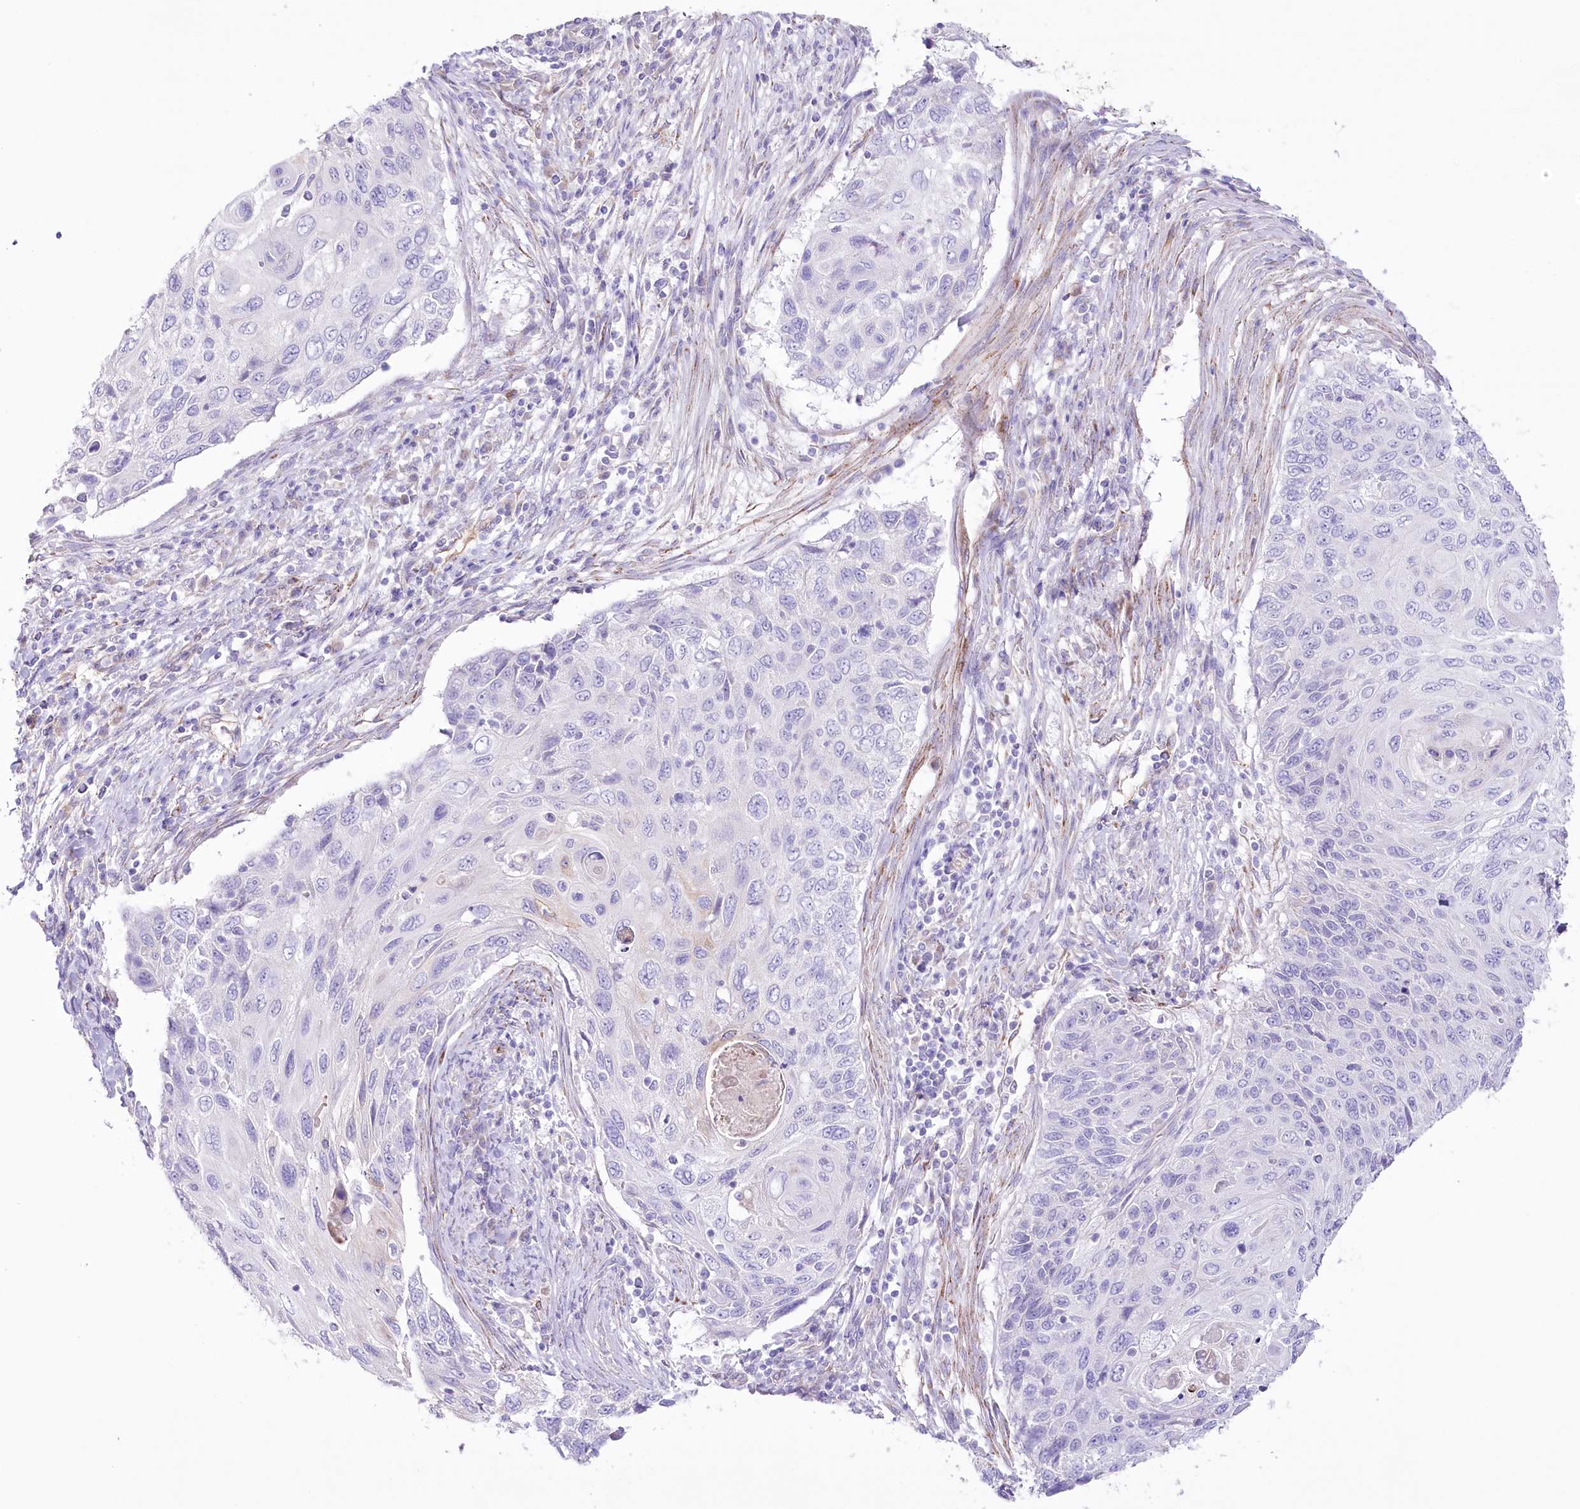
{"staining": {"intensity": "negative", "quantity": "none", "location": "none"}, "tissue": "cervical cancer", "cell_type": "Tumor cells", "image_type": "cancer", "snomed": [{"axis": "morphology", "description": "Squamous cell carcinoma, NOS"}, {"axis": "topography", "description": "Cervix"}], "caption": "High magnification brightfield microscopy of squamous cell carcinoma (cervical) stained with DAB (3,3'-diaminobenzidine) (brown) and counterstained with hematoxylin (blue): tumor cells show no significant expression. The staining is performed using DAB (3,3'-diaminobenzidine) brown chromogen with nuclei counter-stained in using hematoxylin.", "gene": "SLC39A10", "patient": {"sex": "female", "age": 70}}